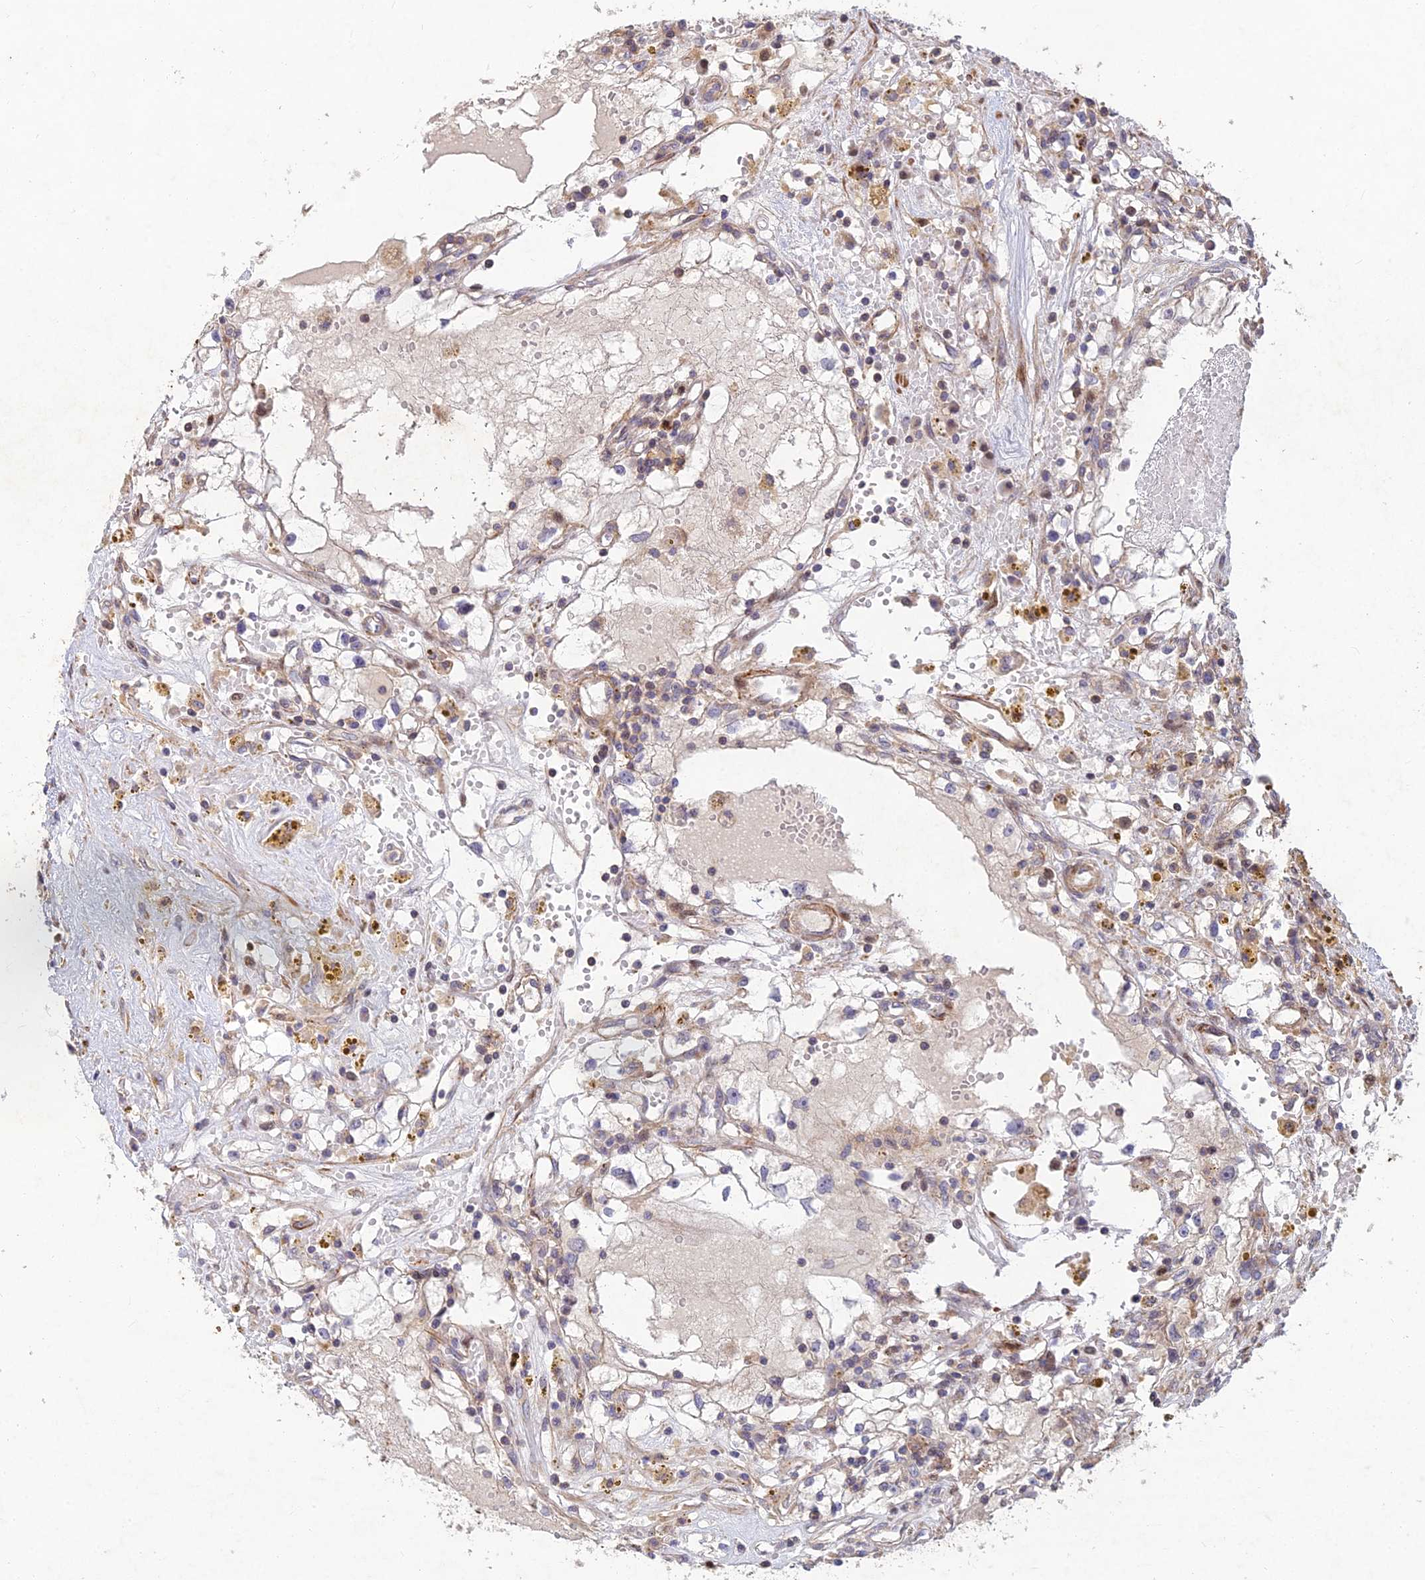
{"staining": {"intensity": "negative", "quantity": "none", "location": "none"}, "tissue": "renal cancer", "cell_type": "Tumor cells", "image_type": "cancer", "snomed": [{"axis": "morphology", "description": "Adenocarcinoma, NOS"}, {"axis": "topography", "description": "Kidney"}], "caption": "Renal cancer was stained to show a protein in brown. There is no significant staining in tumor cells. (IHC, brightfield microscopy, high magnification).", "gene": "RELCH", "patient": {"sex": "male", "age": 56}}